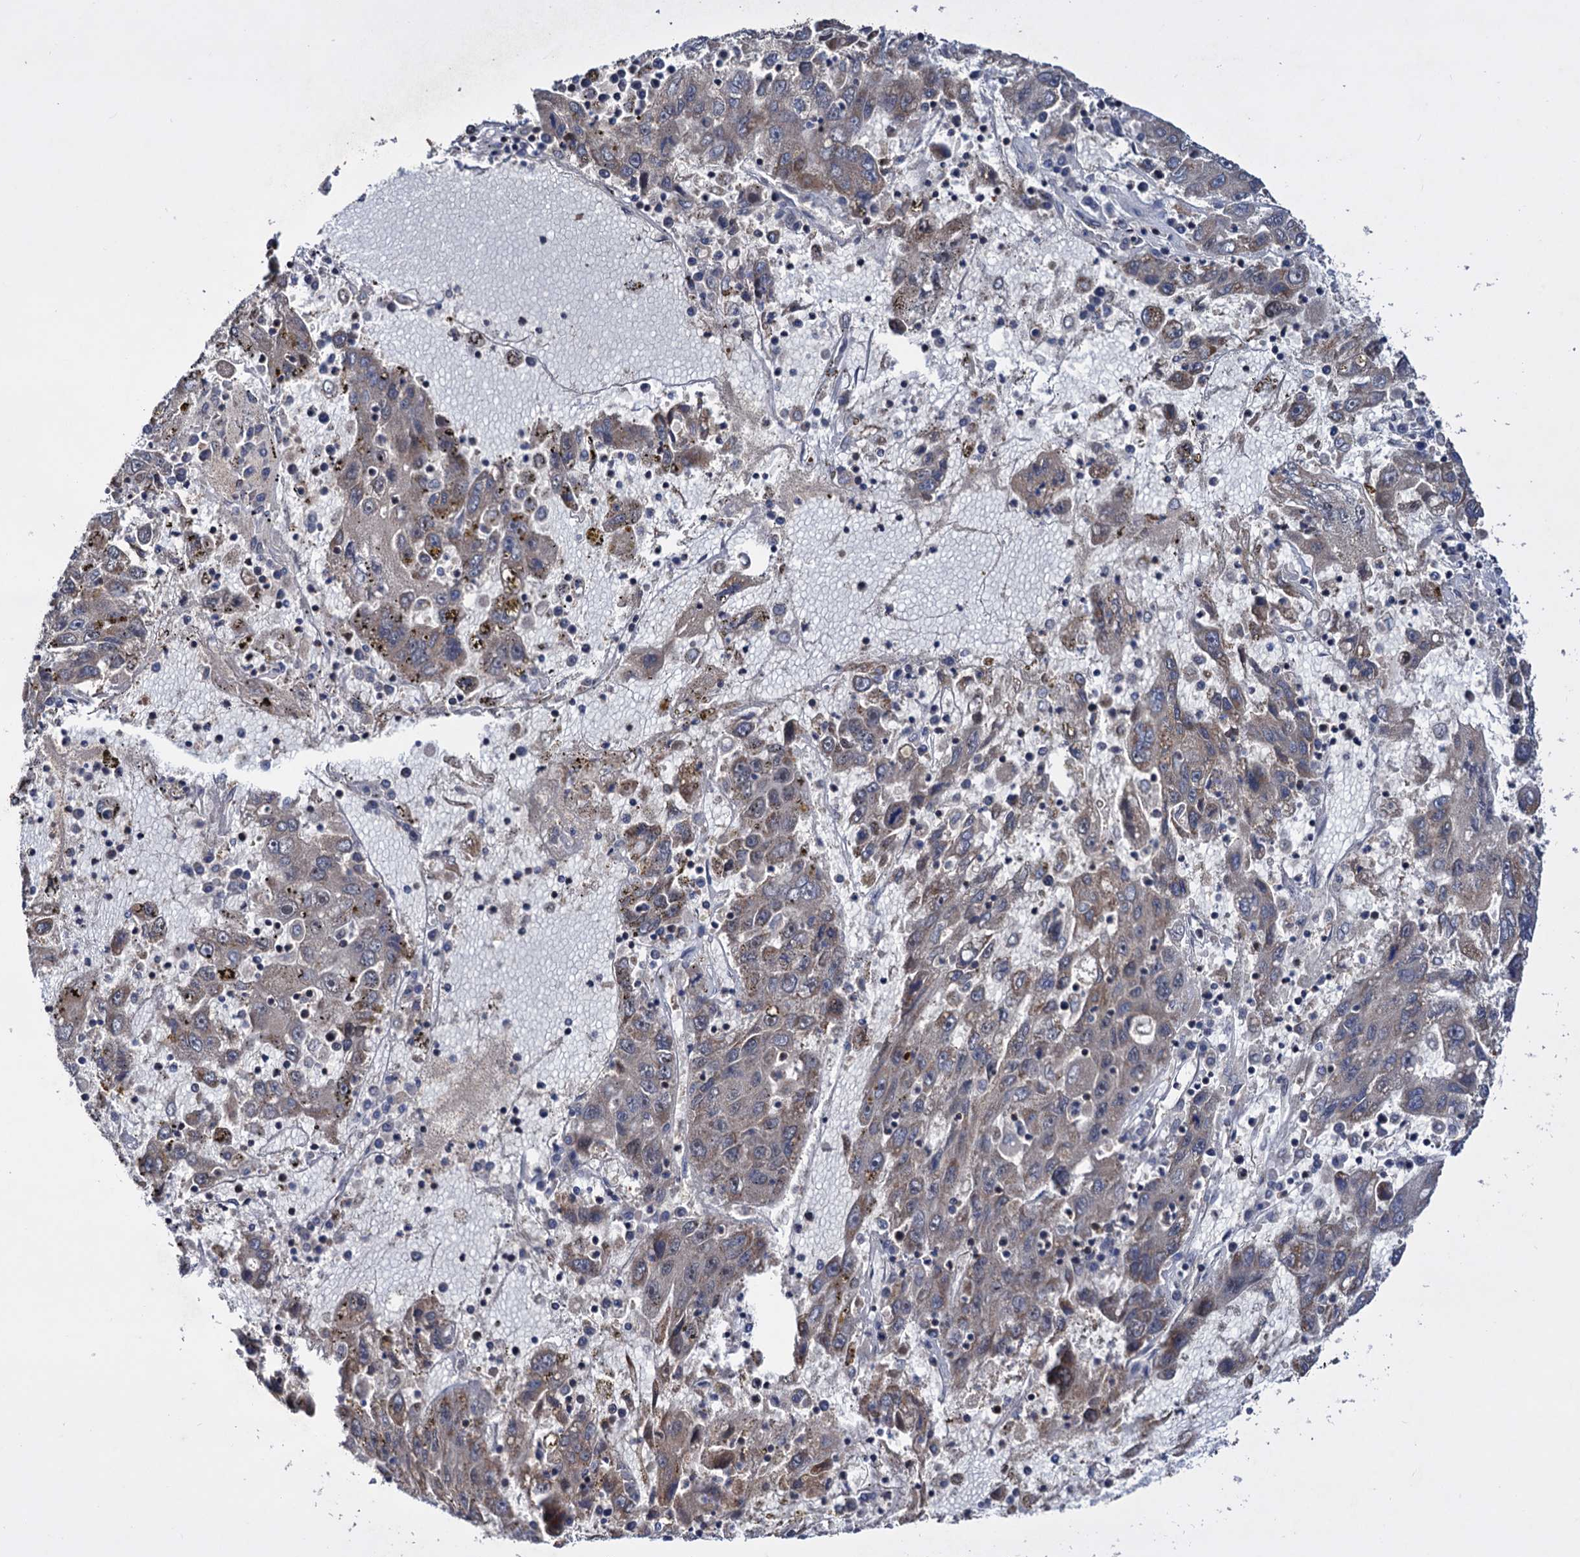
{"staining": {"intensity": "moderate", "quantity": "<25%", "location": "cytoplasmic/membranous"}, "tissue": "liver cancer", "cell_type": "Tumor cells", "image_type": "cancer", "snomed": [{"axis": "morphology", "description": "Carcinoma, Hepatocellular, NOS"}, {"axis": "topography", "description": "Liver"}], "caption": "About <25% of tumor cells in liver cancer (hepatocellular carcinoma) demonstrate moderate cytoplasmic/membranous protein staining as visualized by brown immunohistochemical staining.", "gene": "KLF5", "patient": {"sex": "male", "age": 49}}